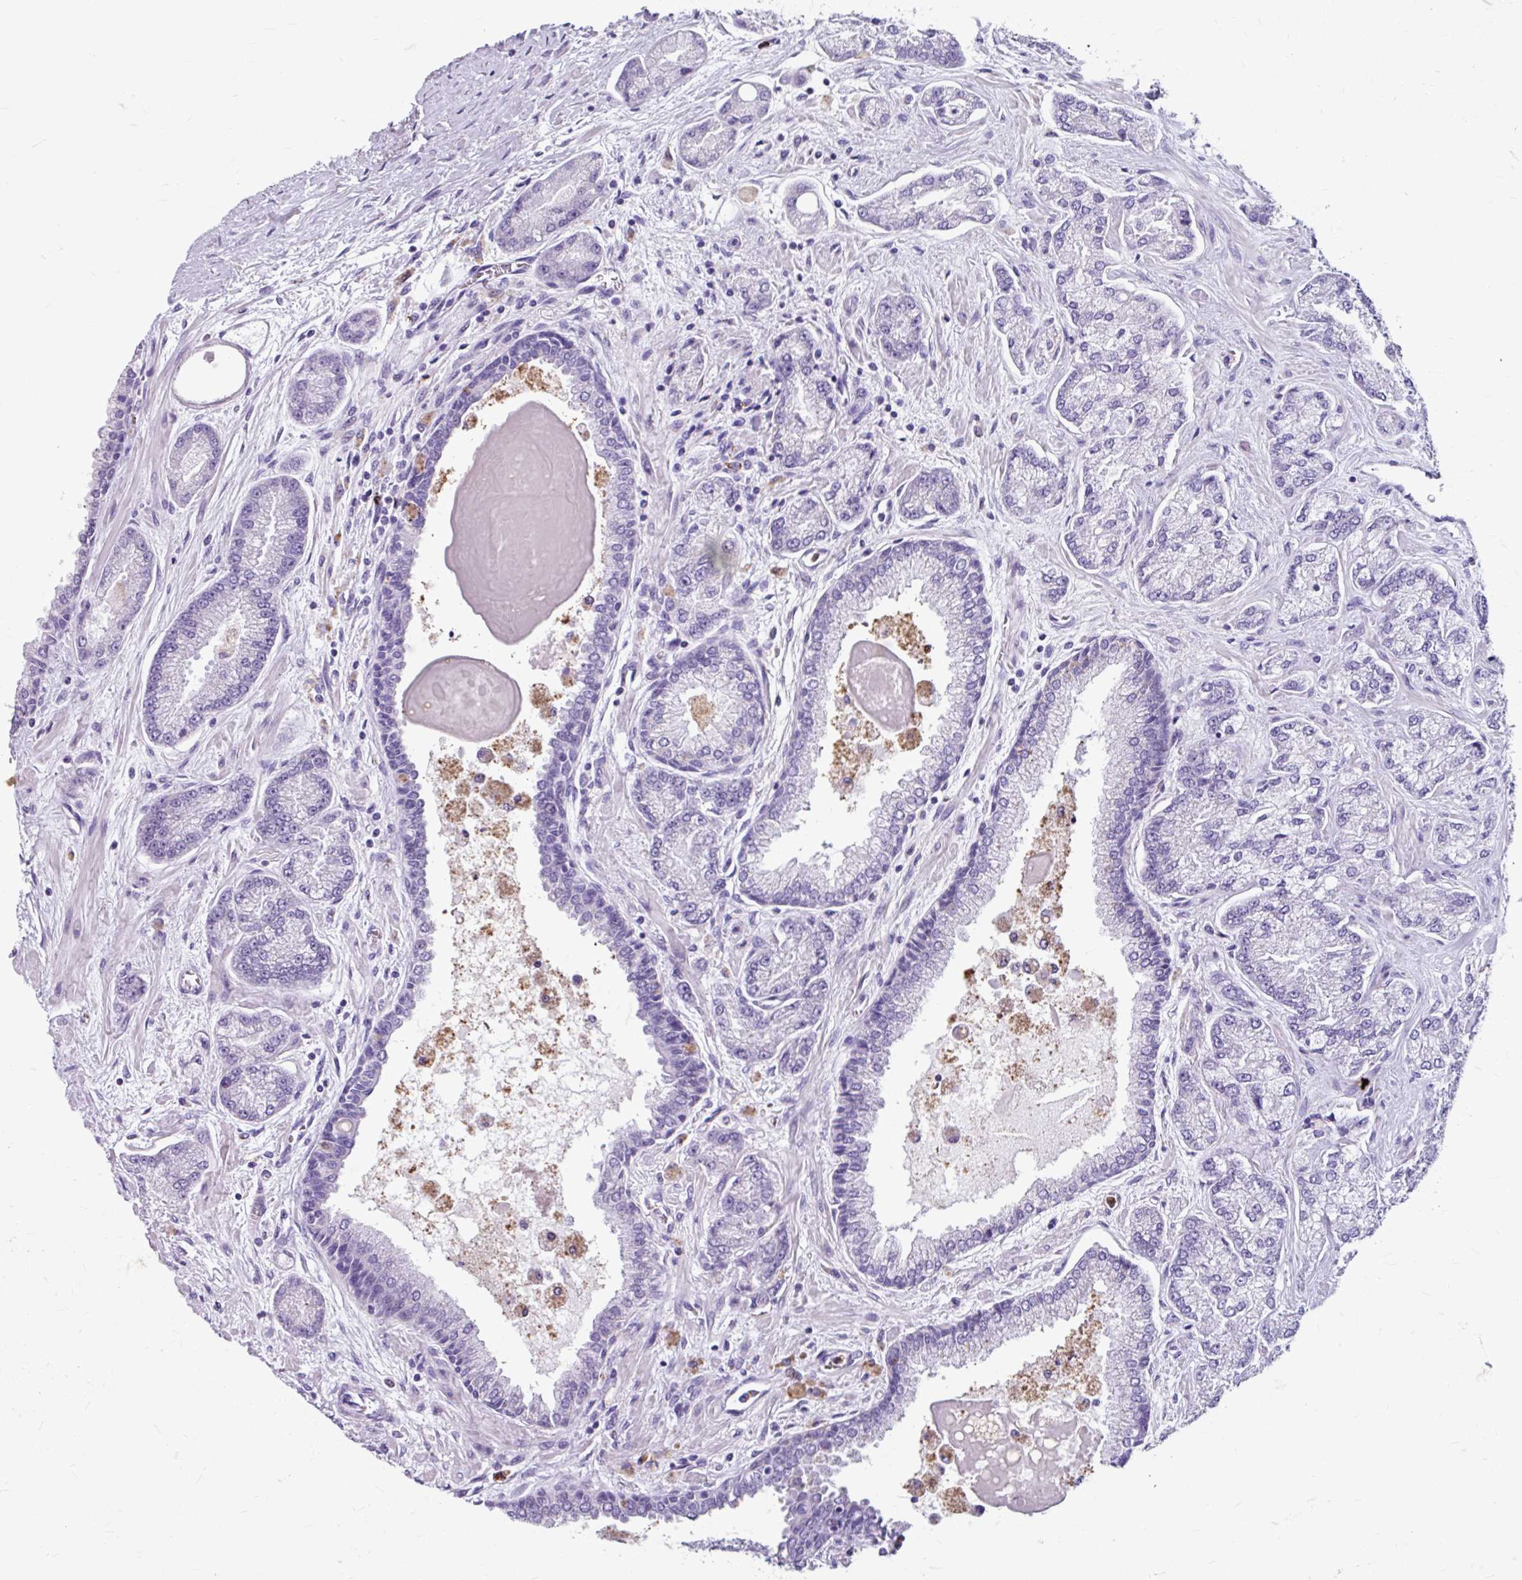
{"staining": {"intensity": "negative", "quantity": "none", "location": "none"}, "tissue": "prostate cancer", "cell_type": "Tumor cells", "image_type": "cancer", "snomed": [{"axis": "morphology", "description": "Adenocarcinoma, High grade"}, {"axis": "topography", "description": "Prostate"}], "caption": "Immunohistochemical staining of human prostate adenocarcinoma (high-grade) displays no significant expression in tumor cells. (DAB (3,3'-diaminobenzidine) IHC visualized using brightfield microscopy, high magnification).", "gene": "ANKRD1", "patient": {"sex": "male", "age": 68}}